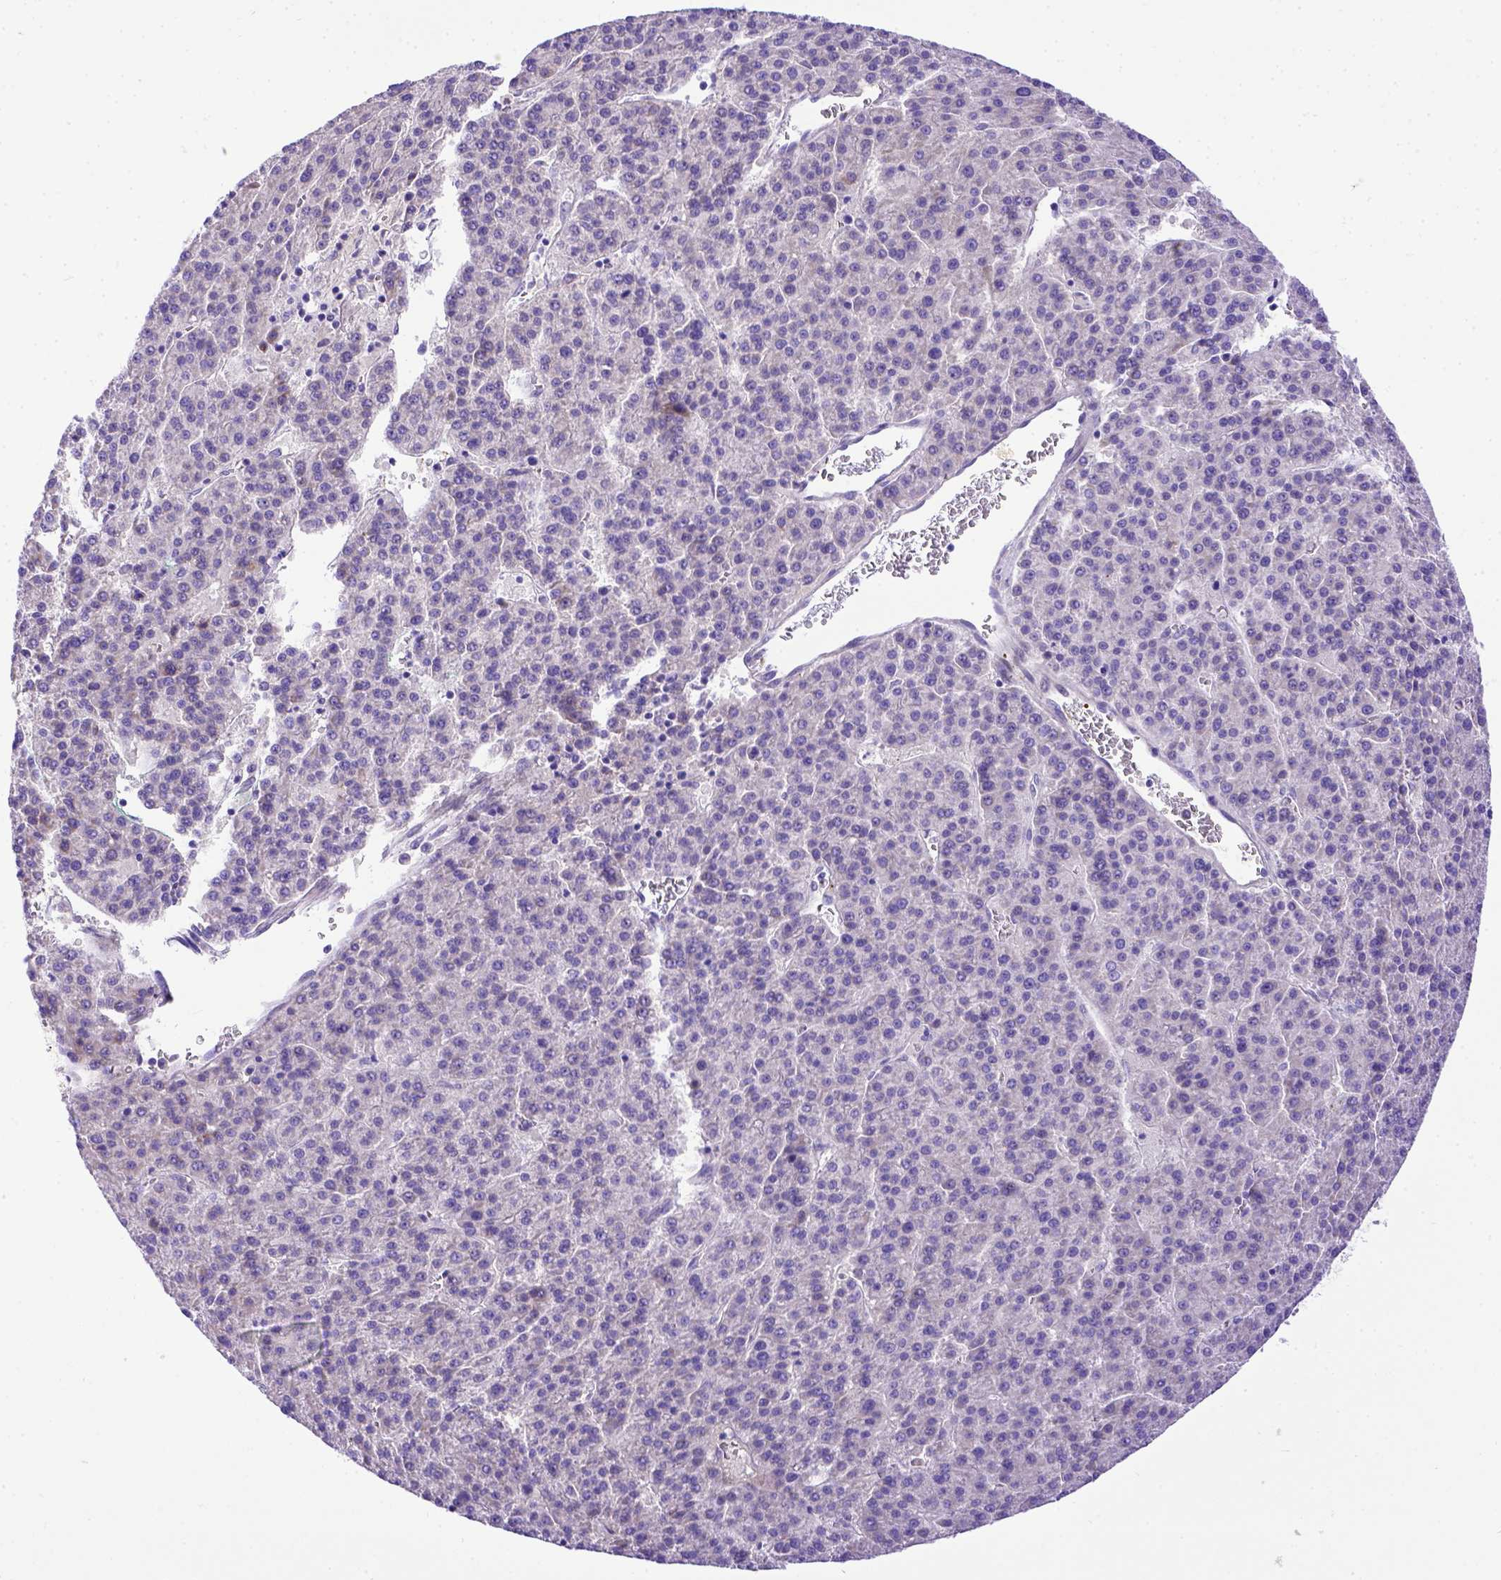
{"staining": {"intensity": "negative", "quantity": "none", "location": "none"}, "tissue": "liver cancer", "cell_type": "Tumor cells", "image_type": "cancer", "snomed": [{"axis": "morphology", "description": "Carcinoma, Hepatocellular, NOS"}, {"axis": "topography", "description": "Liver"}], "caption": "There is no significant expression in tumor cells of liver cancer (hepatocellular carcinoma). (DAB (3,3'-diaminobenzidine) IHC with hematoxylin counter stain).", "gene": "CFAP300", "patient": {"sex": "female", "age": 58}}